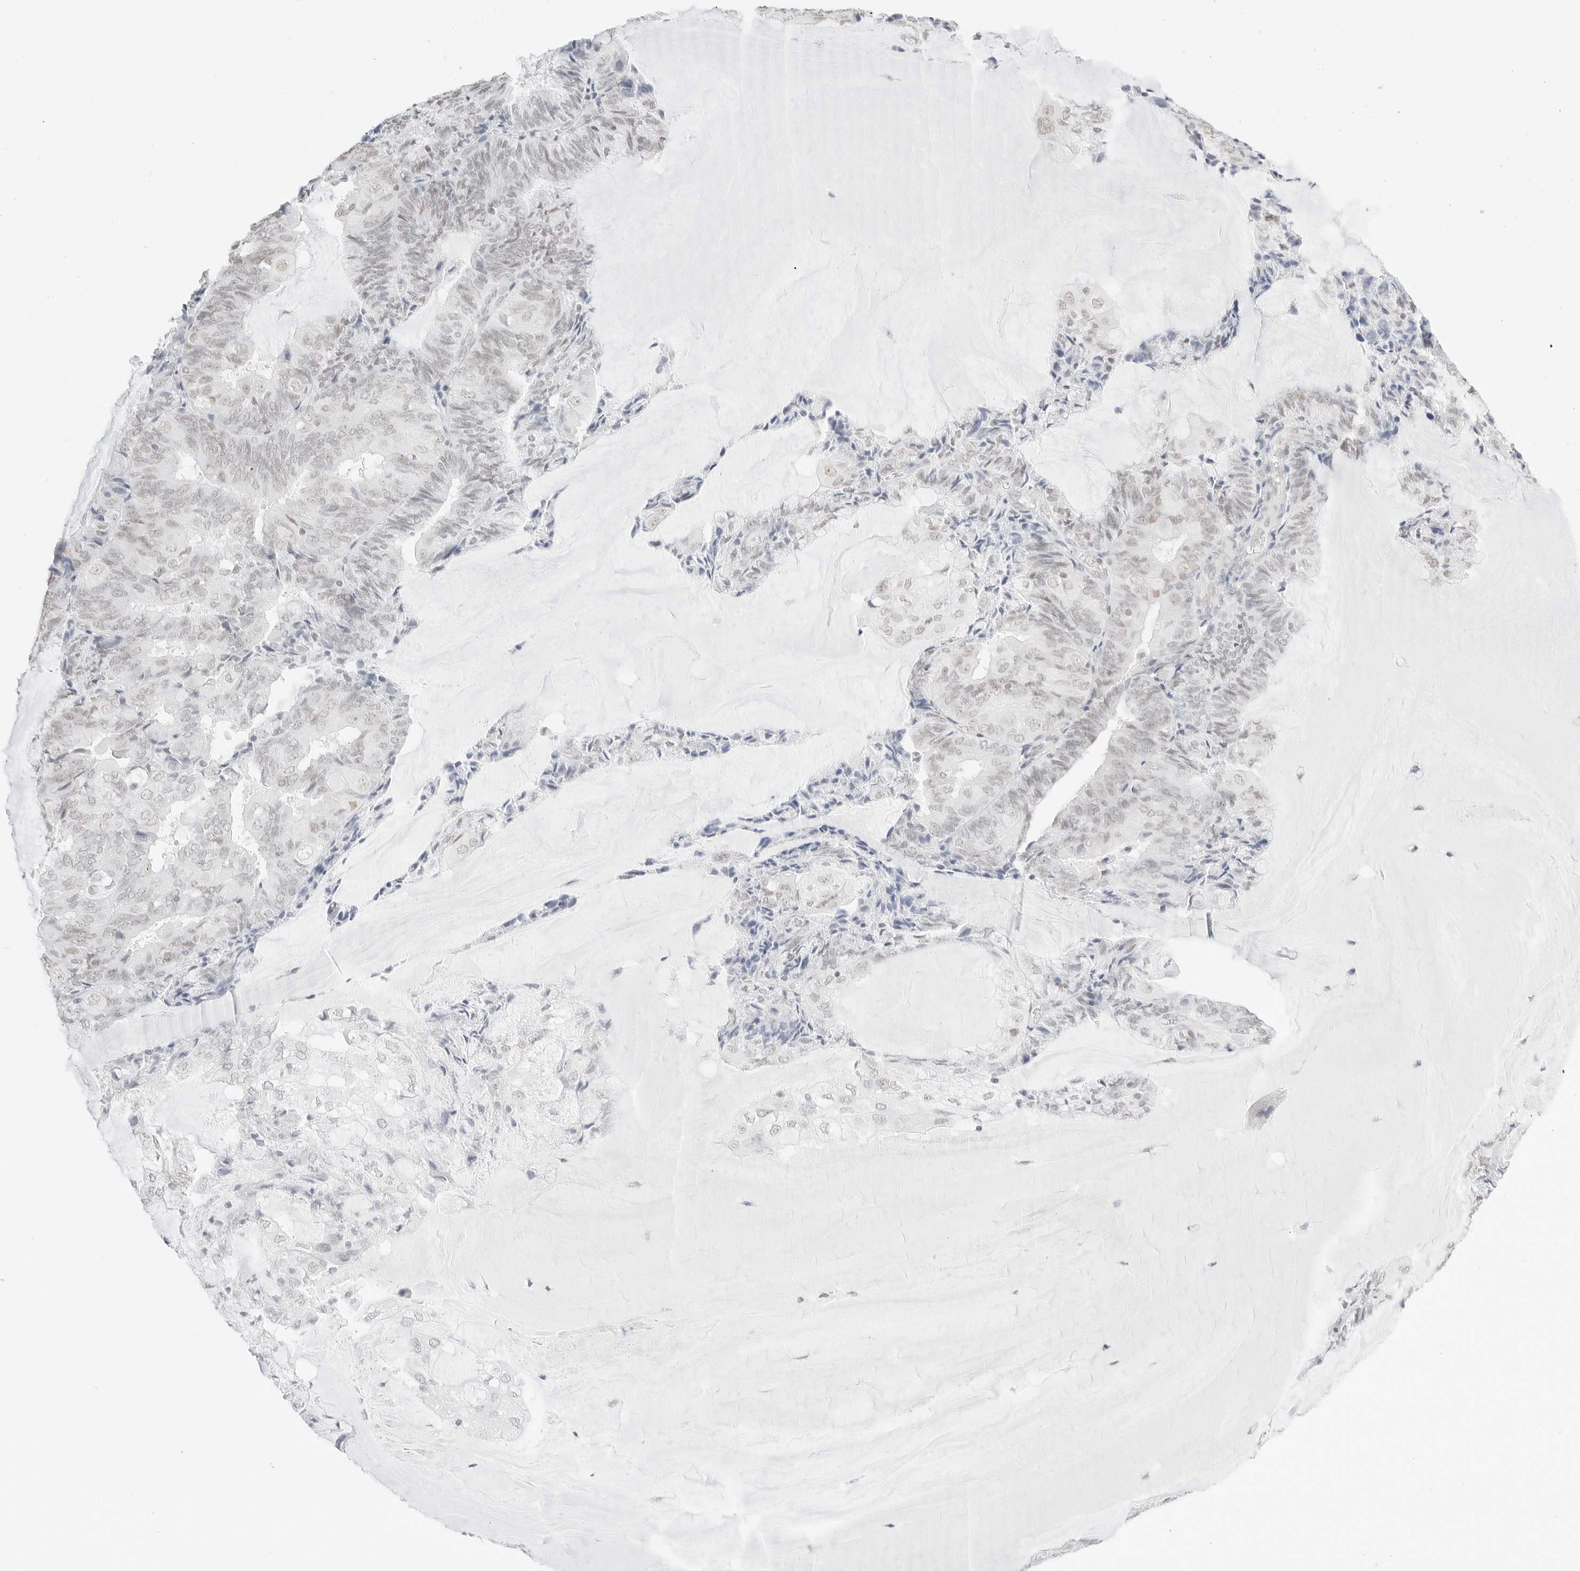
{"staining": {"intensity": "weak", "quantity": "<25%", "location": "nuclear"}, "tissue": "endometrial cancer", "cell_type": "Tumor cells", "image_type": "cancer", "snomed": [{"axis": "morphology", "description": "Adenocarcinoma, NOS"}, {"axis": "topography", "description": "Endometrium"}], "caption": "Micrograph shows no significant protein expression in tumor cells of endometrial cancer (adenocarcinoma).", "gene": "FBLN5", "patient": {"sex": "female", "age": 81}}